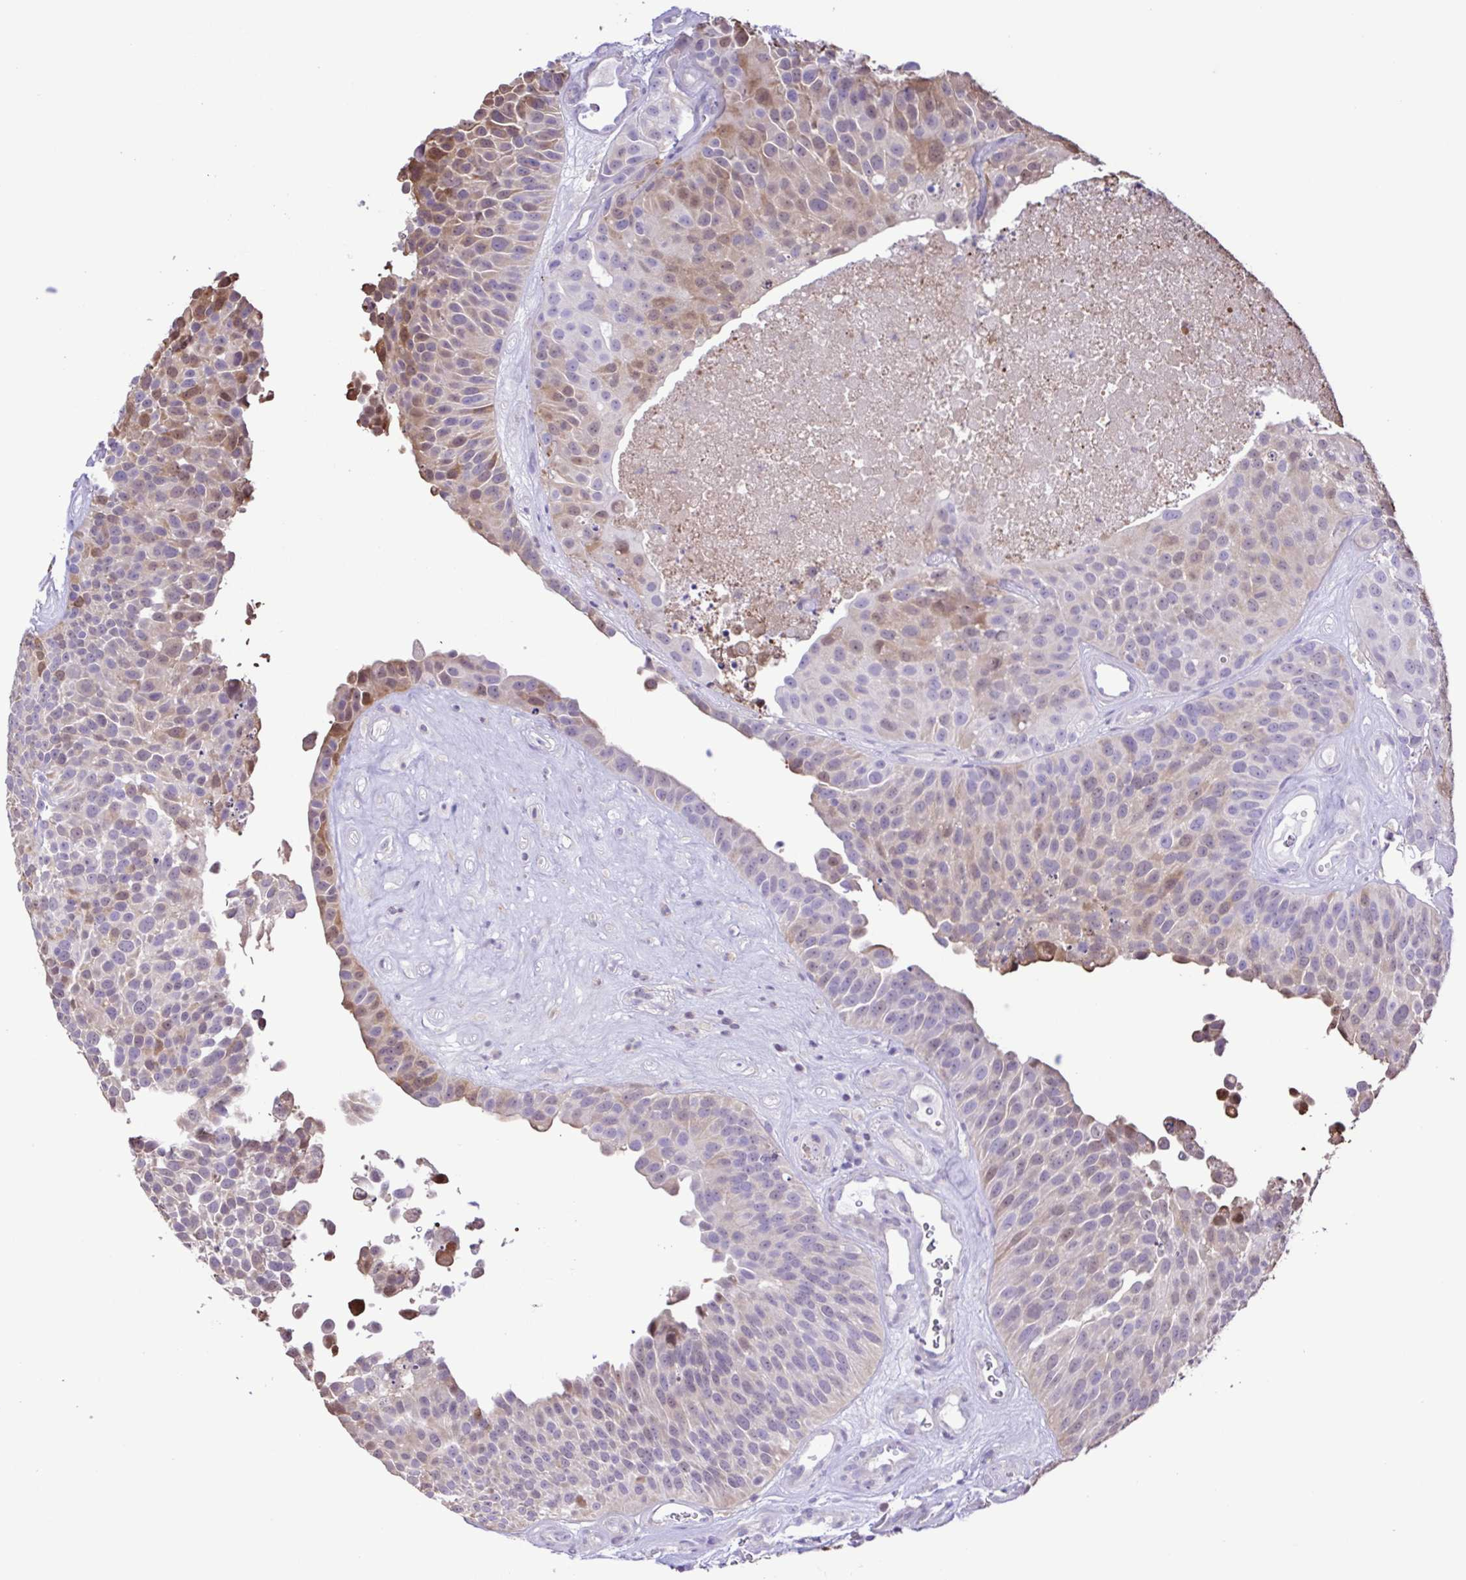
{"staining": {"intensity": "moderate", "quantity": "<25%", "location": "cytoplasmic/membranous"}, "tissue": "urothelial cancer", "cell_type": "Tumor cells", "image_type": "cancer", "snomed": [{"axis": "morphology", "description": "Urothelial carcinoma, Low grade"}, {"axis": "topography", "description": "Urinary bladder"}], "caption": "Immunohistochemical staining of human urothelial cancer demonstrates moderate cytoplasmic/membranous protein expression in about <25% of tumor cells.", "gene": "CYP17A1", "patient": {"sex": "male", "age": 76}}